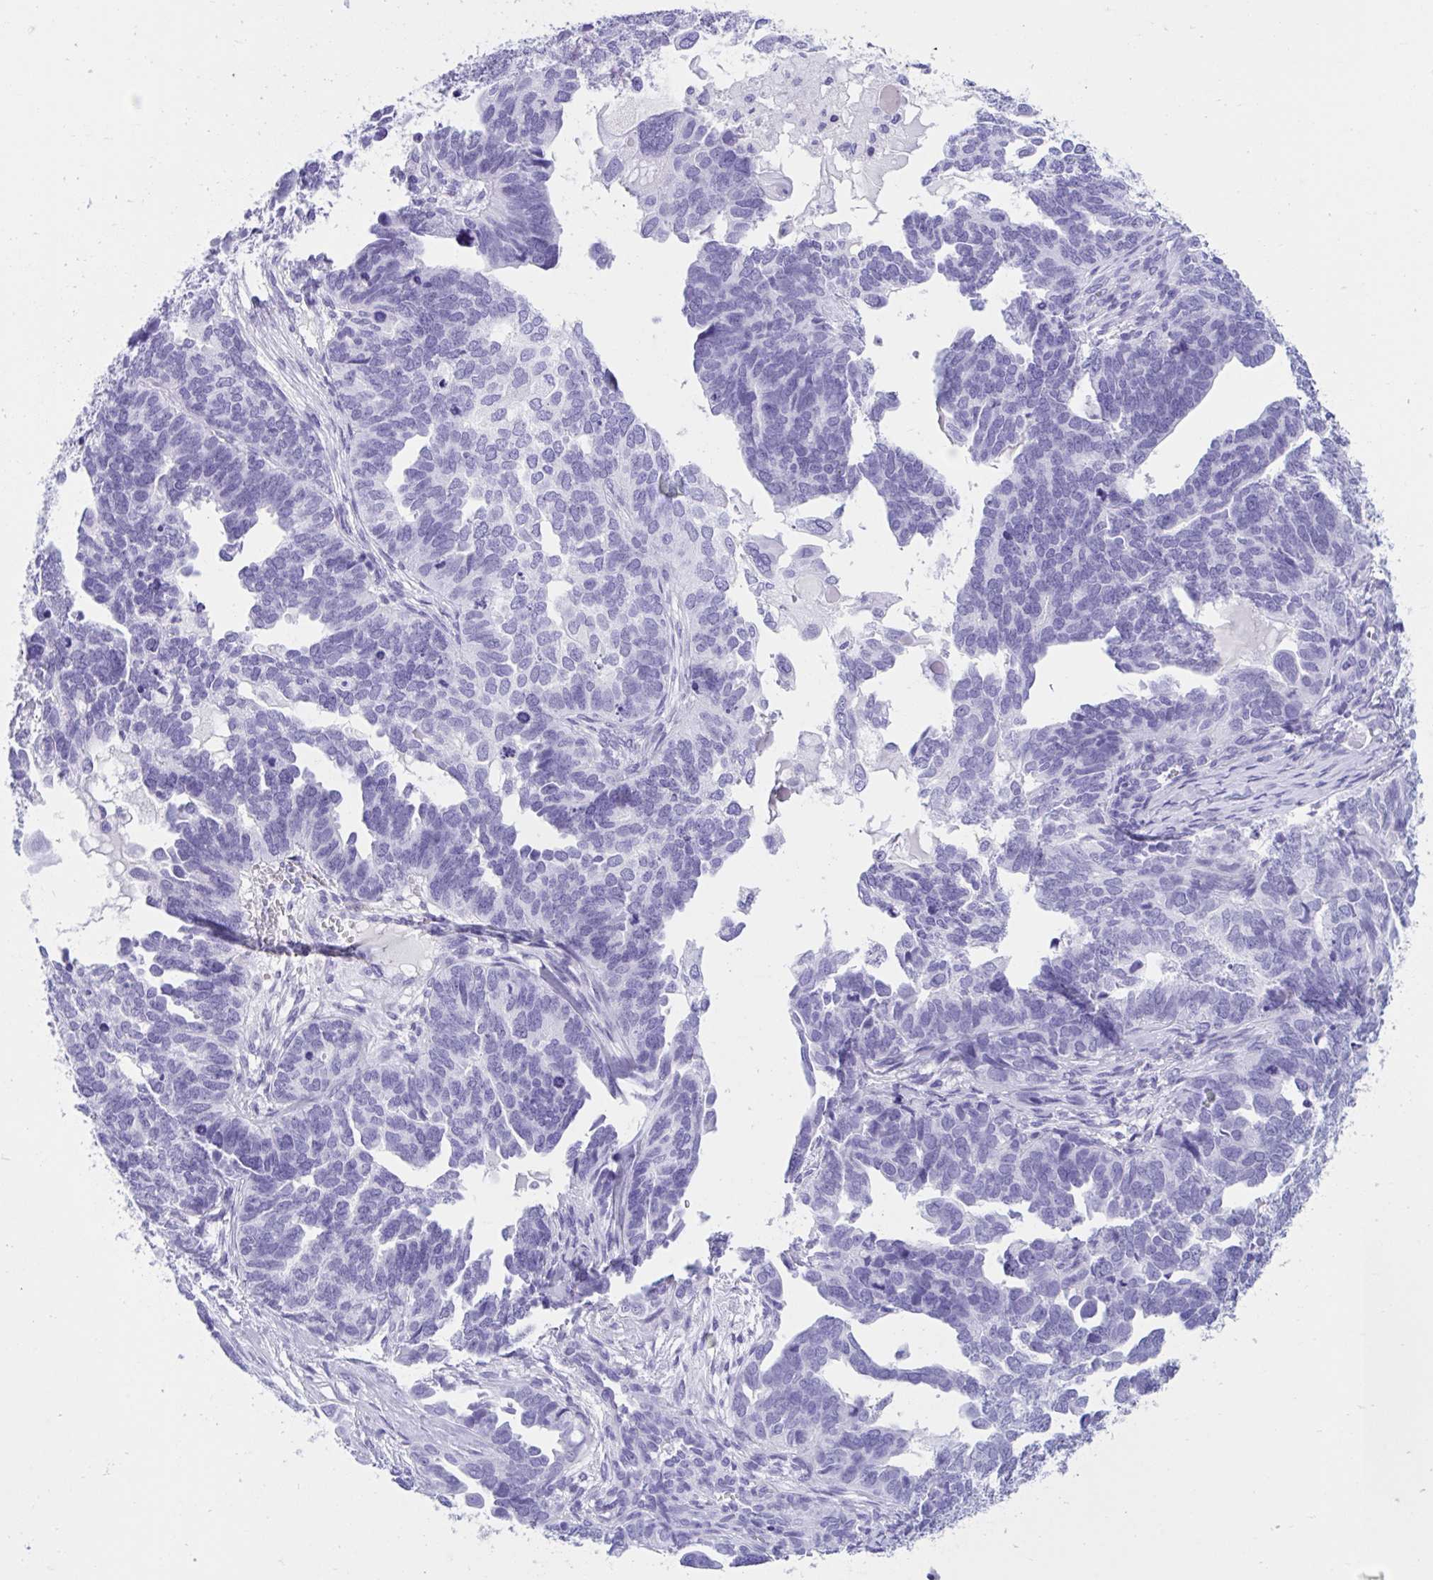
{"staining": {"intensity": "negative", "quantity": "none", "location": "none"}, "tissue": "ovarian cancer", "cell_type": "Tumor cells", "image_type": "cancer", "snomed": [{"axis": "morphology", "description": "Cystadenocarcinoma, serous, NOS"}, {"axis": "topography", "description": "Ovary"}], "caption": "Serous cystadenocarcinoma (ovarian) was stained to show a protein in brown. There is no significant positivity in tumor cells. (DAB (3,3'-diaminobenzidine) immunohistochemistry with hematoxylin counter stain).", "gene": "TMEM35A", "patient": {"sex": "female", "age": 51}}